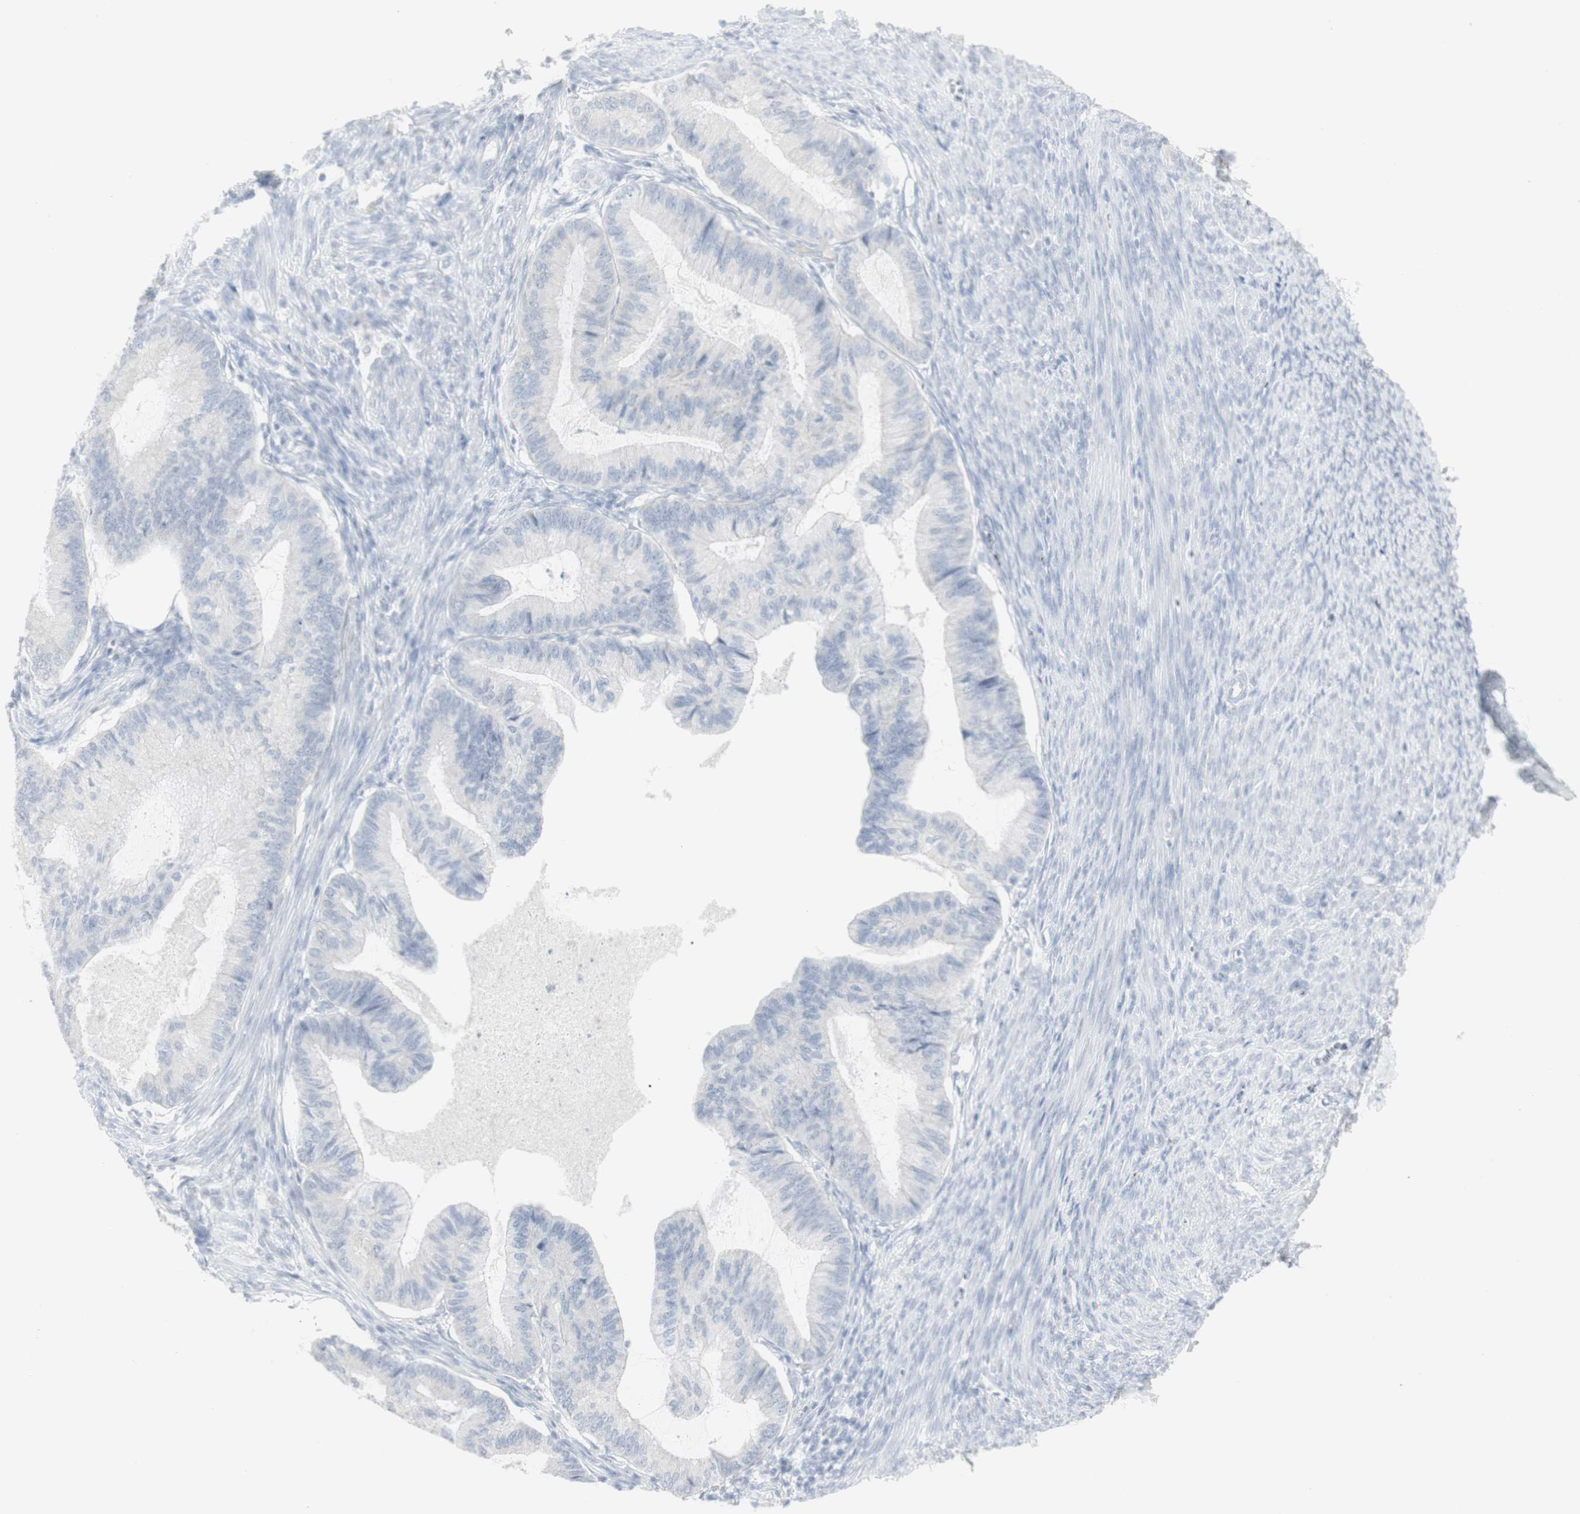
{"staining": {"intensity": "negative", "quantity": "none", "location": "none"}, "tissue": "cervical cancer", "cell_type": "Tumor cells", "image_type": "cancer", "snomed": [{"axis": "morphology", "description": "Normal tissue, NOS"}, {"axis": "morphology", "description": "Adenocarcinoma, NOS"}, {"axis": "topography", "description": "Cervix"}, {"axis": "topography", "description": "Endometrium"}], "caption": "Protein analysis of cervical cancer exhibits no significant staining in tumor cells. Brightfield microscopy of IHC stained with DAB (3,3'-diaminobenzidine) (brown) and hematoxylin (blue), captured at high magnification.", "gene": "ENSG00000198211", "patient": {"sex": "female", "age": 86}}